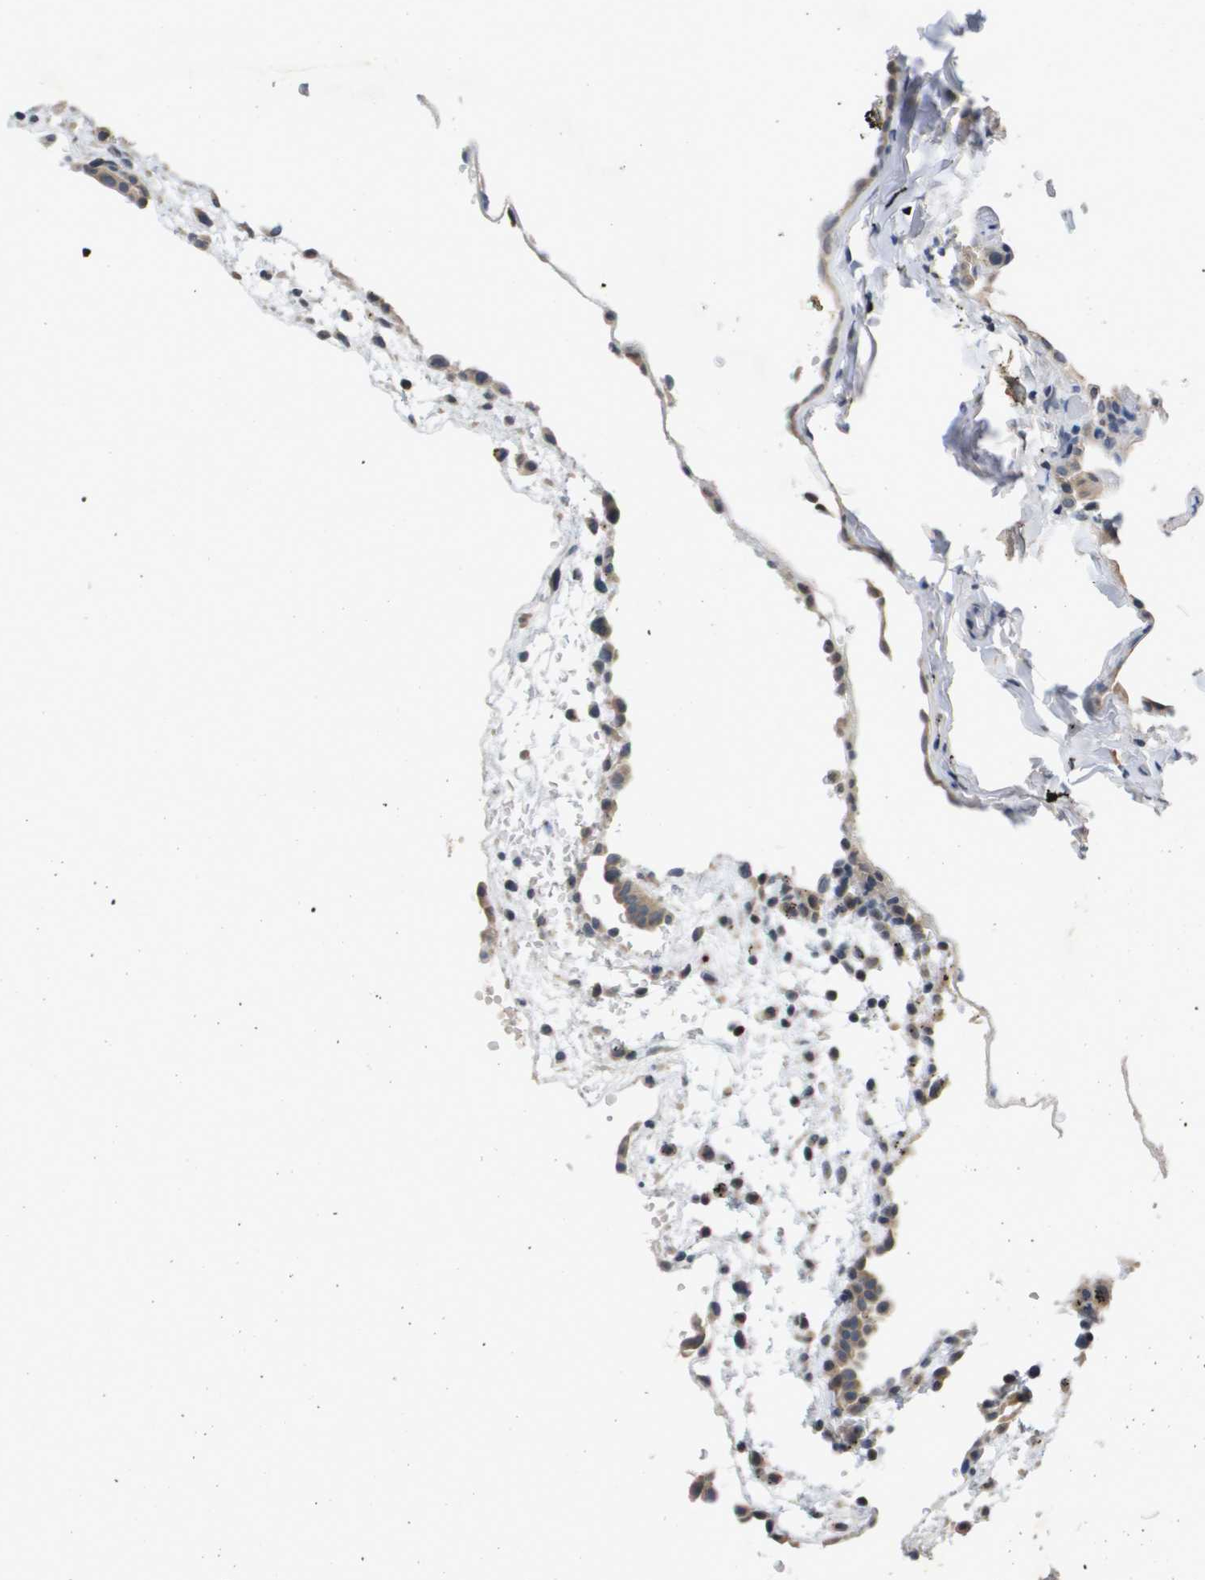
{"staining": {"intensity": "weak", "quantity": "<25%", "location": "cytoplasmic/membranous"}, "tissue": "lung", "cell_type": "Alveolar cells", "image_type": "normal", "snomed": [{"axis": "morphology", "description": "Normal tissue, NOS"}, {"axis": "topography", "description": "Lung"}], "caption": "A micrograph of lung stained for a protein demonstrates no brown staining in alveolar cells.", "gene": "CAPN11", "patient": {"sex": "male", "age": 59}}